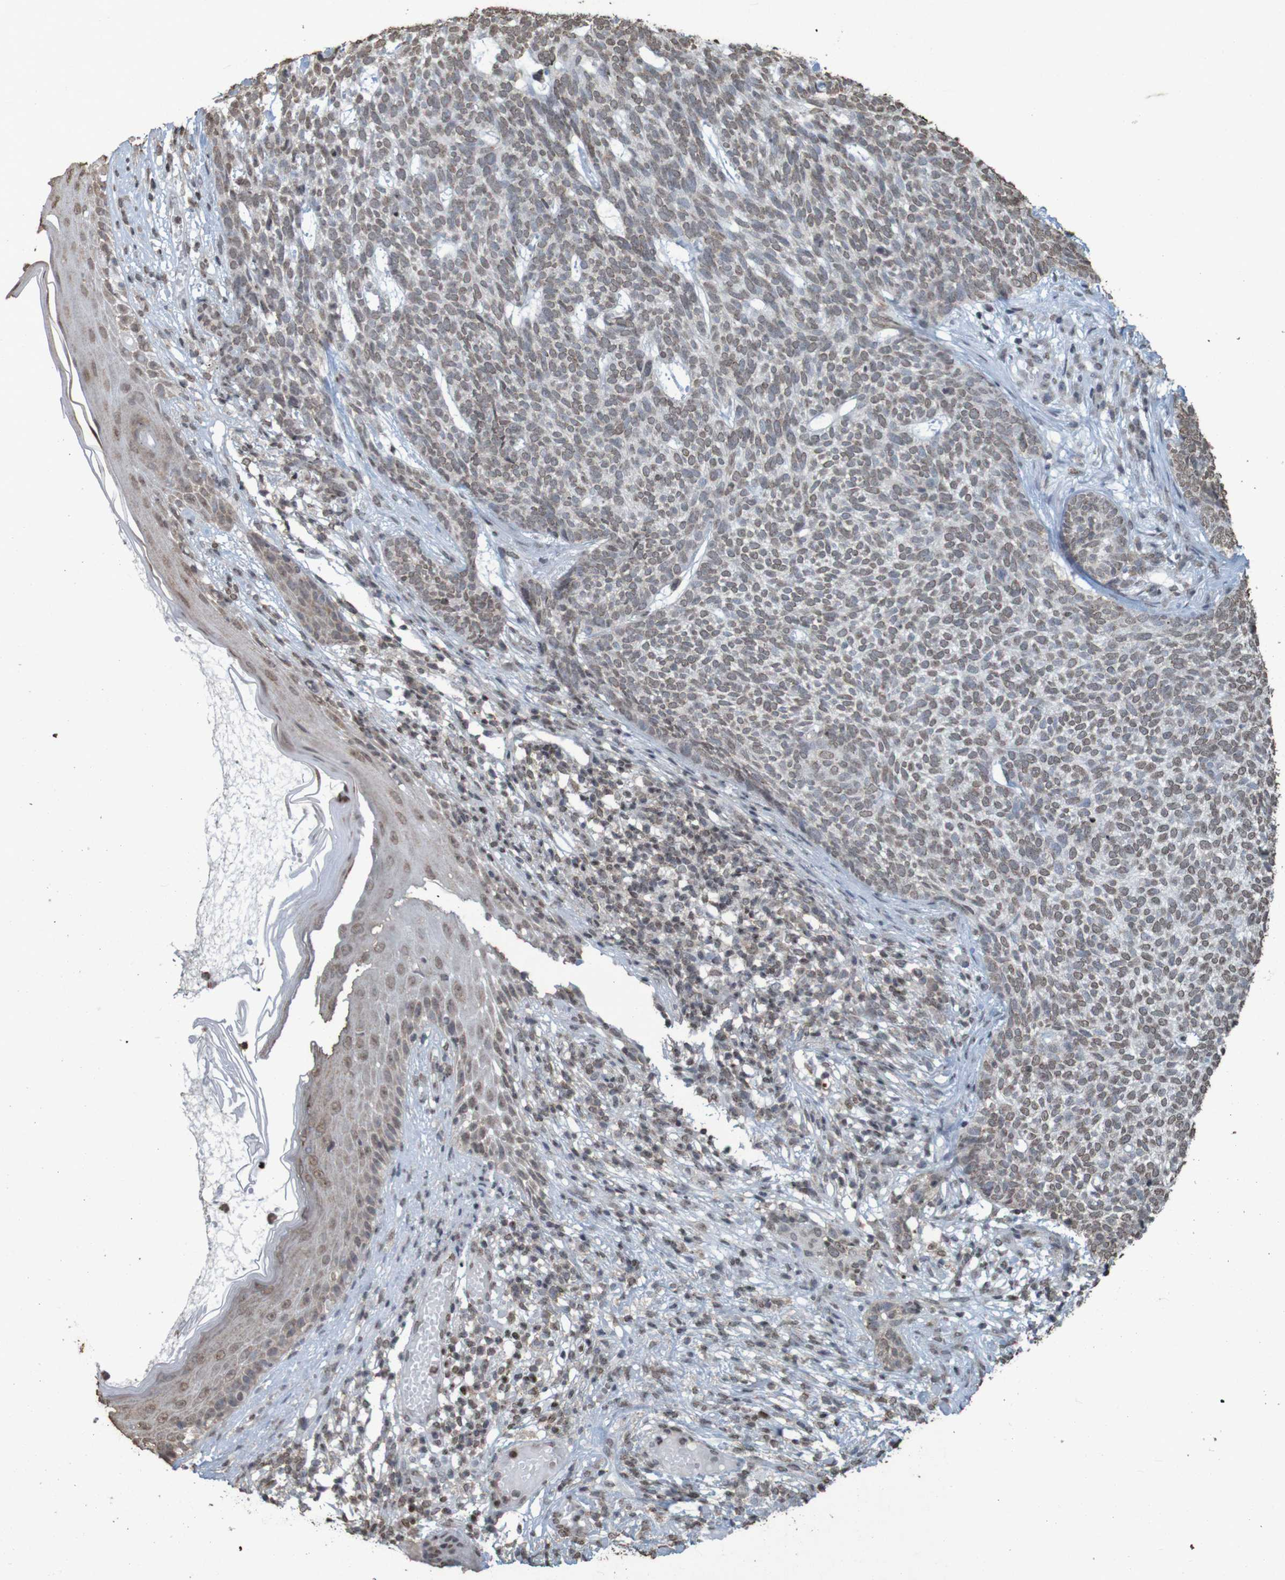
{"staining": {"intensity": "weak", "quantity": ">75%", "location": "nuclear"}, "tissue": "skin cancer", "cell_type": "Tumor cells", "image_type": "cancer", "snomed": [{"axis": "morphology", "description": "Basal cell carcinoma"}, {"axis": "topography", "description": "Skin"}], "caption": "Protein staining of skin basal cell carcinoma tissue shows weak nuclear positivity in approximately >75% of tumor cells.", "gene": "GFI1", "patient": {"sex": "female", "age": 84}}